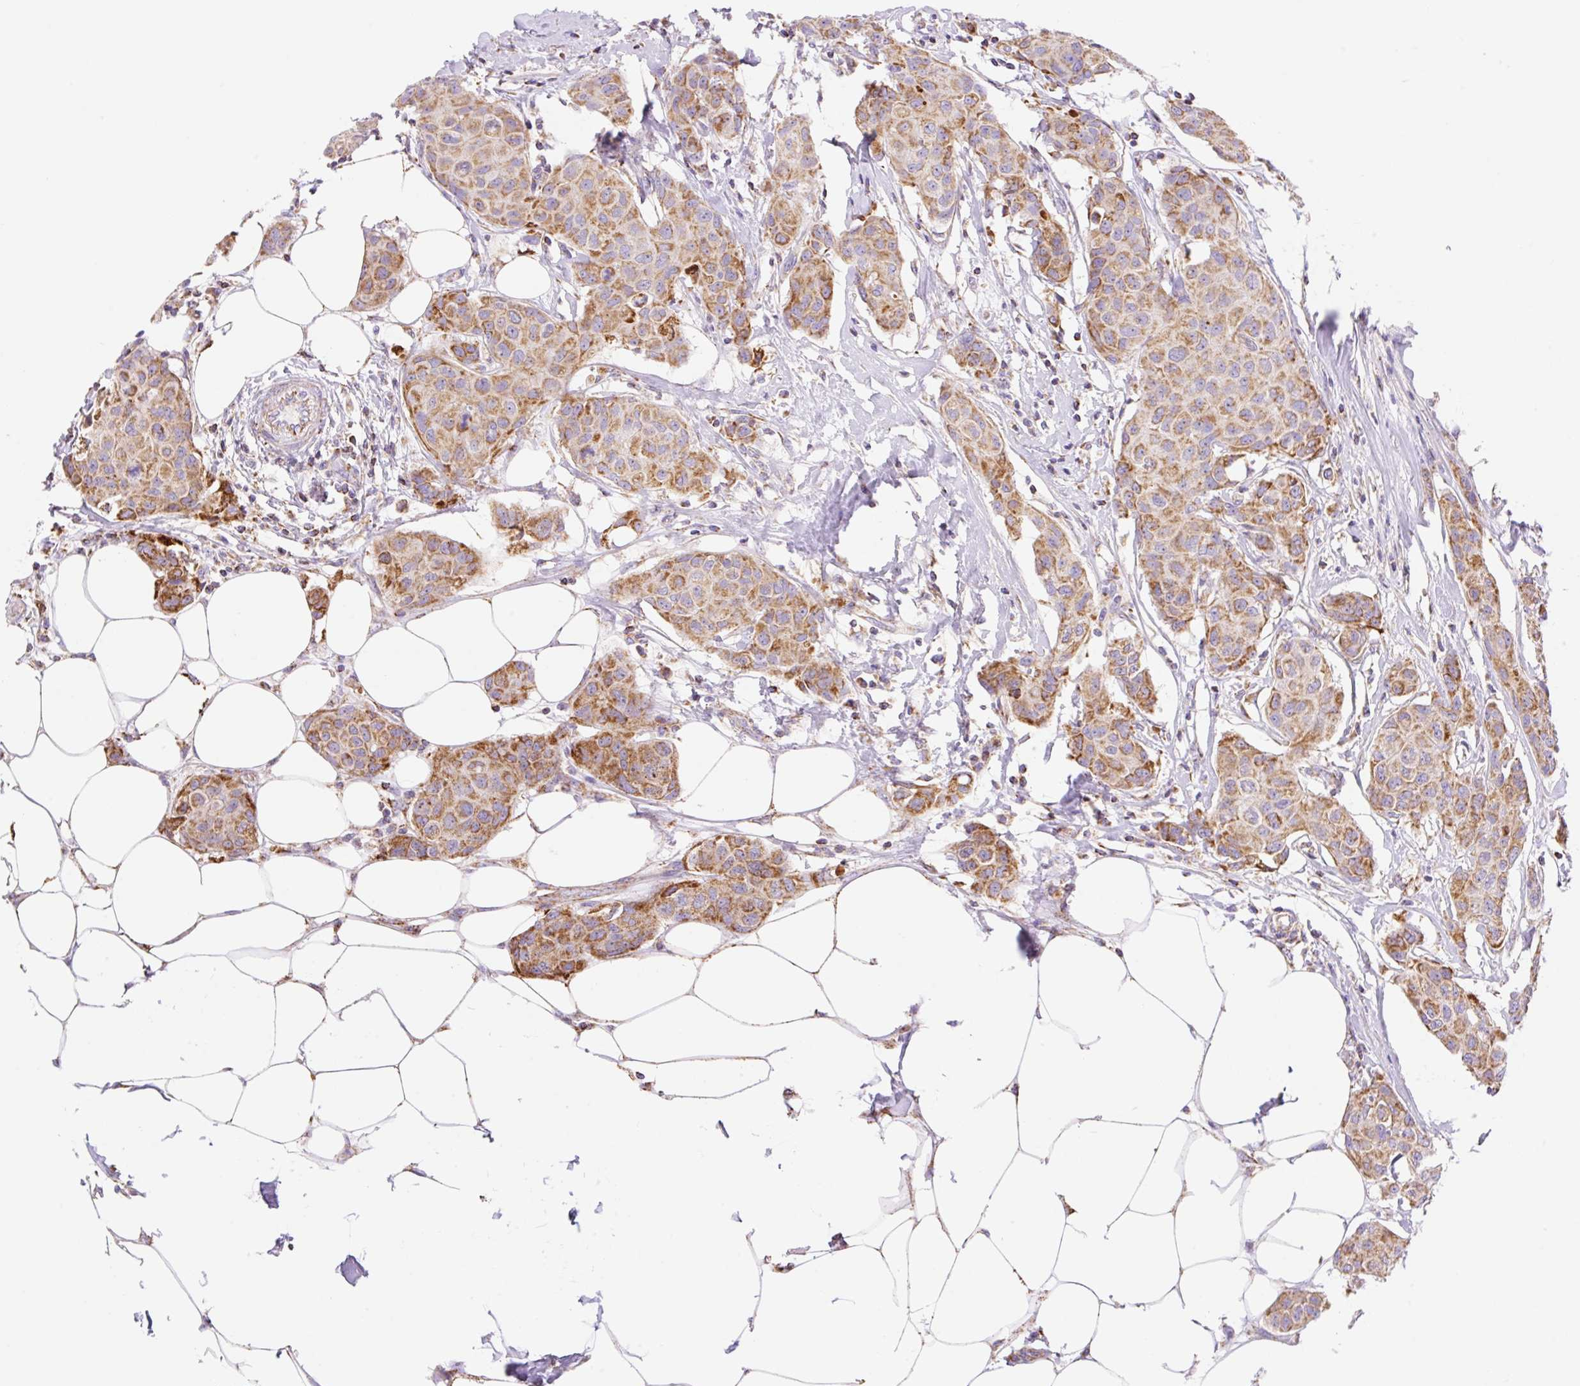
{"staining": {"intensity": "moderate", "quantity": ">75%", "location": "cytoplasmic/membranous"}, "tissue": "breast cancer", "cell_type": "Tumor cells", "image_type": "cancer", "snomed": [{"axis": "morphology", "description": "Duct carcinoma"}, {"axis": "topography", "description": "Breast"}, {"axis": "topography", "description": "Lymph node"}], "caption": "Immunohistochemistry (DAB) staining of invasive ductal carcinoma (breast) demonstrates moderate cytoplasmic/membranous protein staining in approximately >75% of tumor cells.", "gene": "ETNK2", "patient": {"sex": "female", "age": 80}}